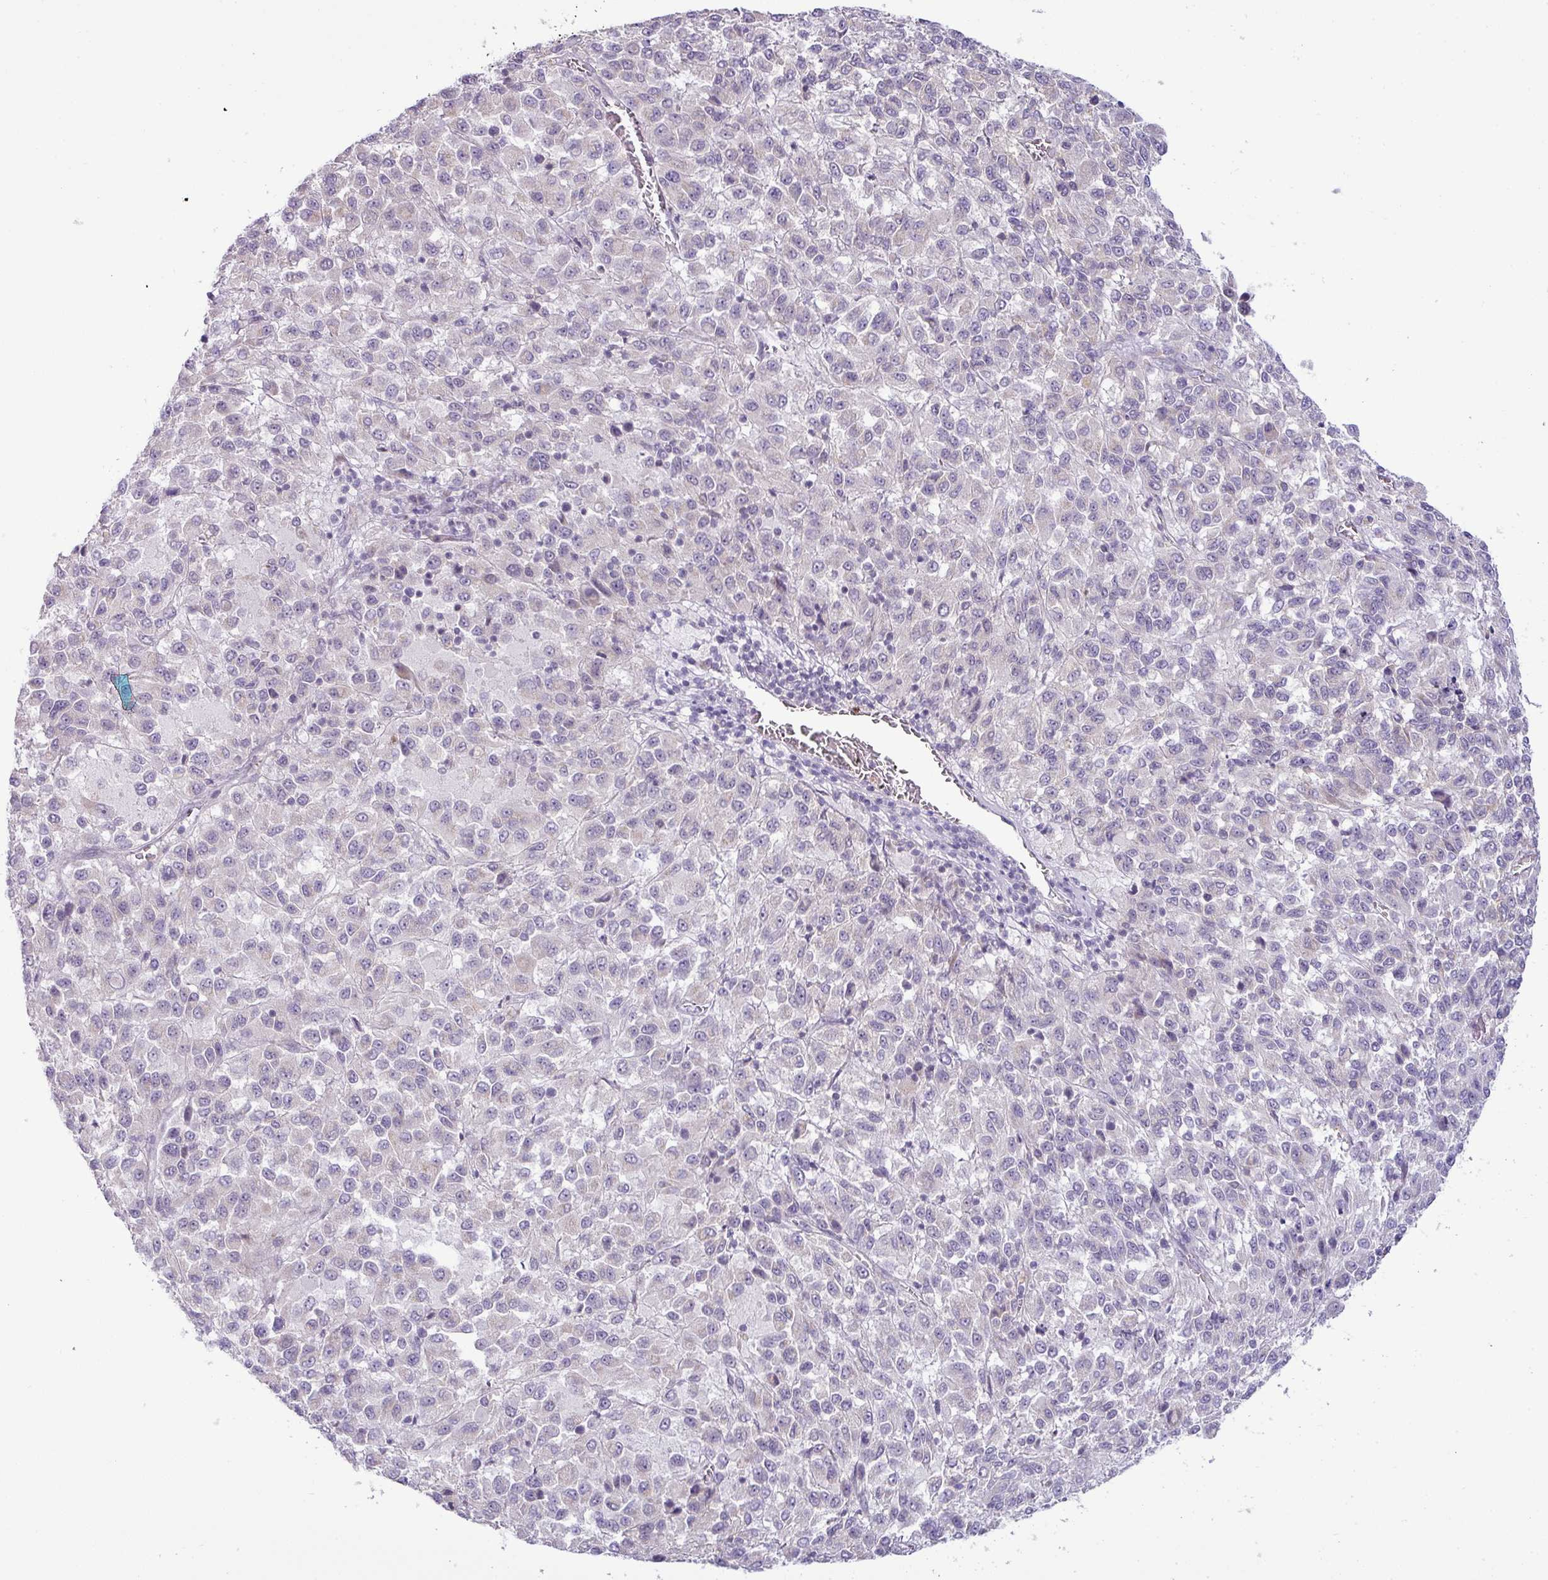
{"staining": {"intensity": "negative", "quantity": "none", "location": "none"}, "tissue": "melanoma", "cell_type": "Tumor cells", "image_type": "cancer", "snomed": [{"axis": "morphology", "description": "Malignant melanoma, Metastatic site"}, {"axis": "topography", "description": "Lung"}], "caption": "Malignant melanoma (metastatic site) stained for a protein using IHC reveals no positivity tumor cells.", "gene": "HBEGF", "patient": {"sex": "male", "age": 64}}